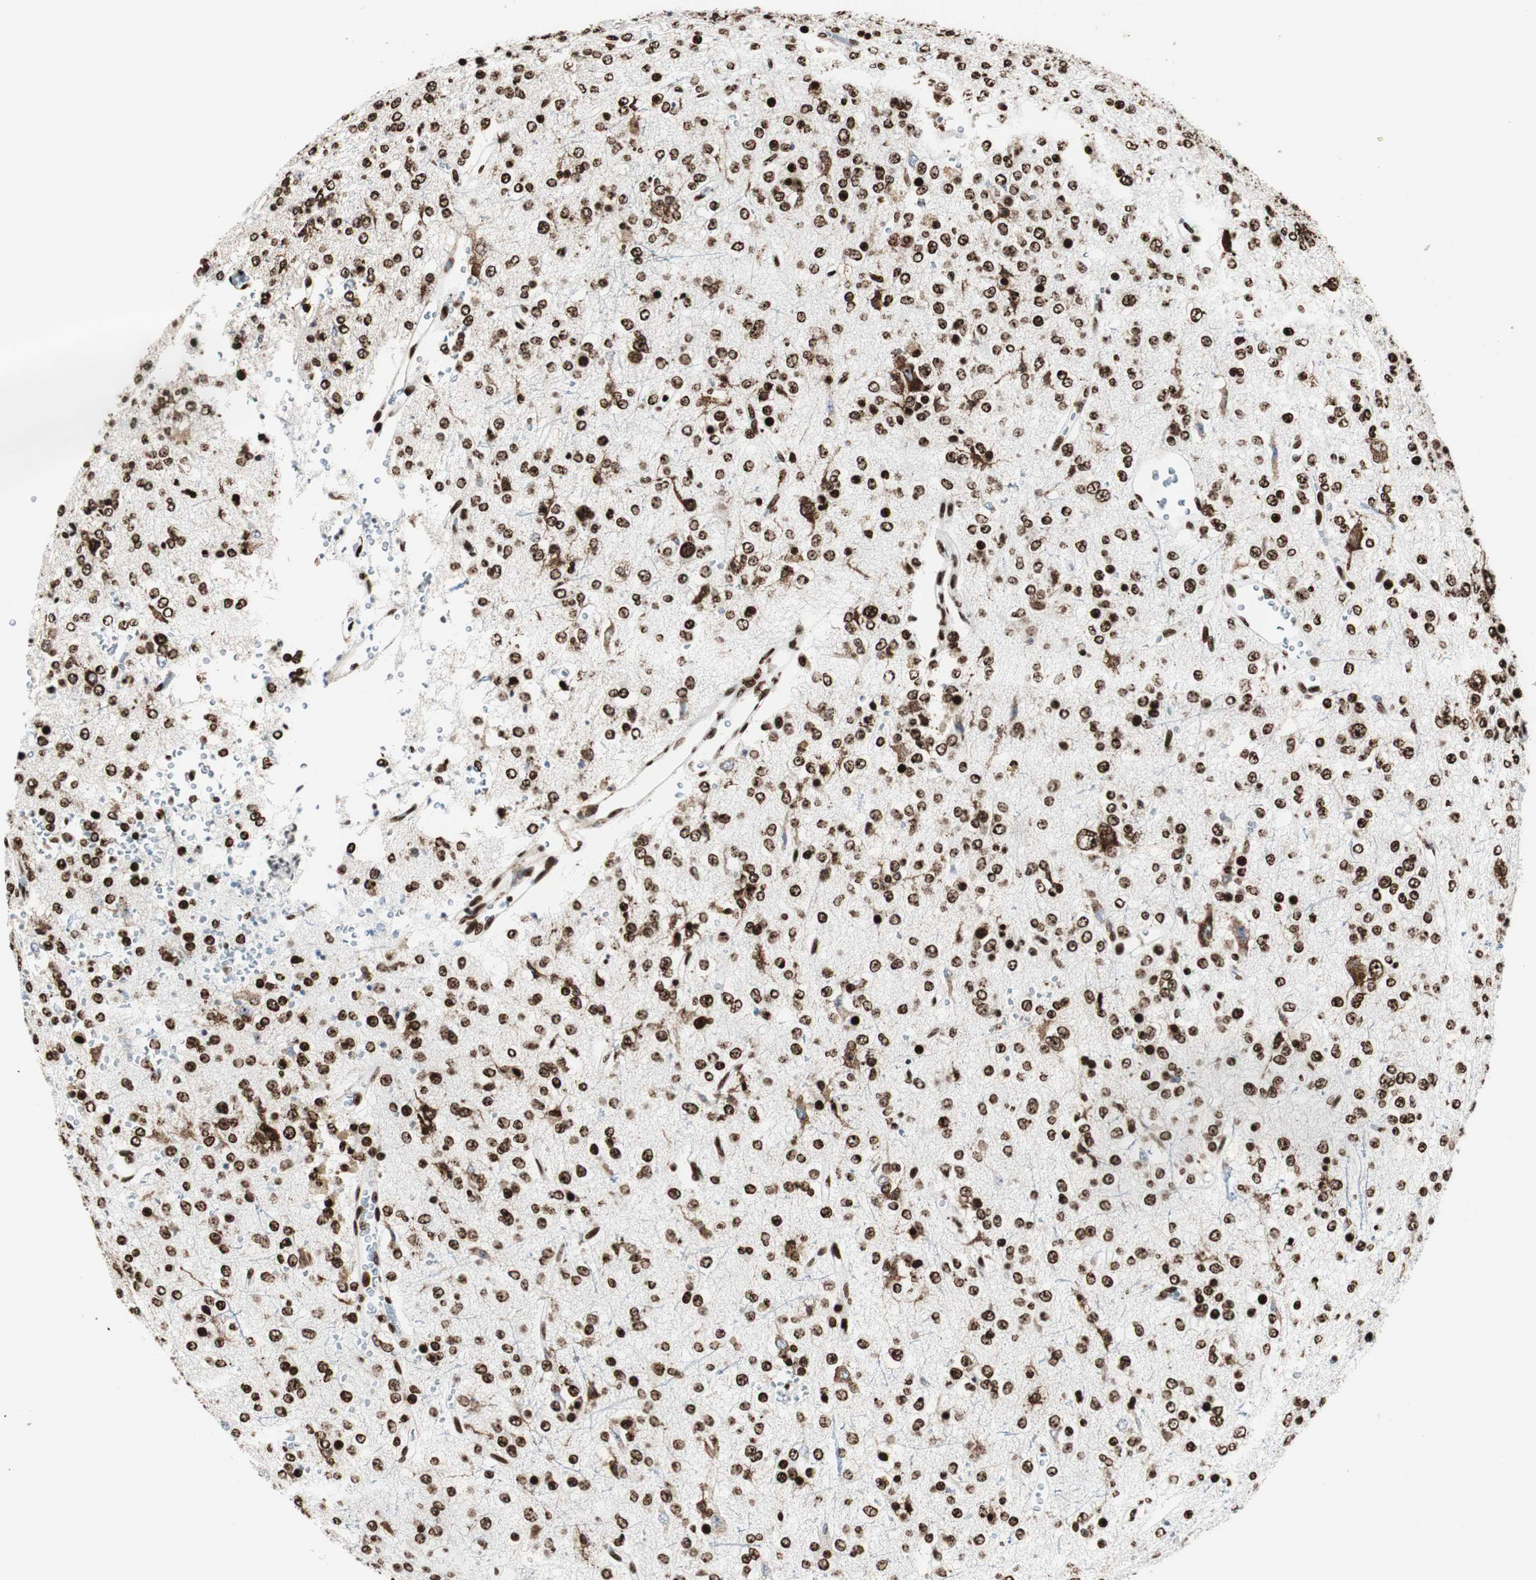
{"staining": {"intensity": "strong", "quantity": ">75%", "location": "nuclear"}, "tissue": "glioma", "cell_type": "Tumor cells", "image_type": "cancer", "snomed": [{"axis": "morphology", "description": "Glioma, malignant, Low grade"}, {"axis": "topography", "description": "Brain"}], "caption": "DAB immunohistochemical staining of human malignant glioma (low-grade) shows strong nuclear protein staining in approximately >75% of tumor cells. The staining is performed using DAB (3,3'-diaminobenzidine) brown chromogen to label protein expression. The nuclei are counter-stained blue using hematoxylin.", "gene": "NCL", "patient": {"sex": "male", "age": 38}}